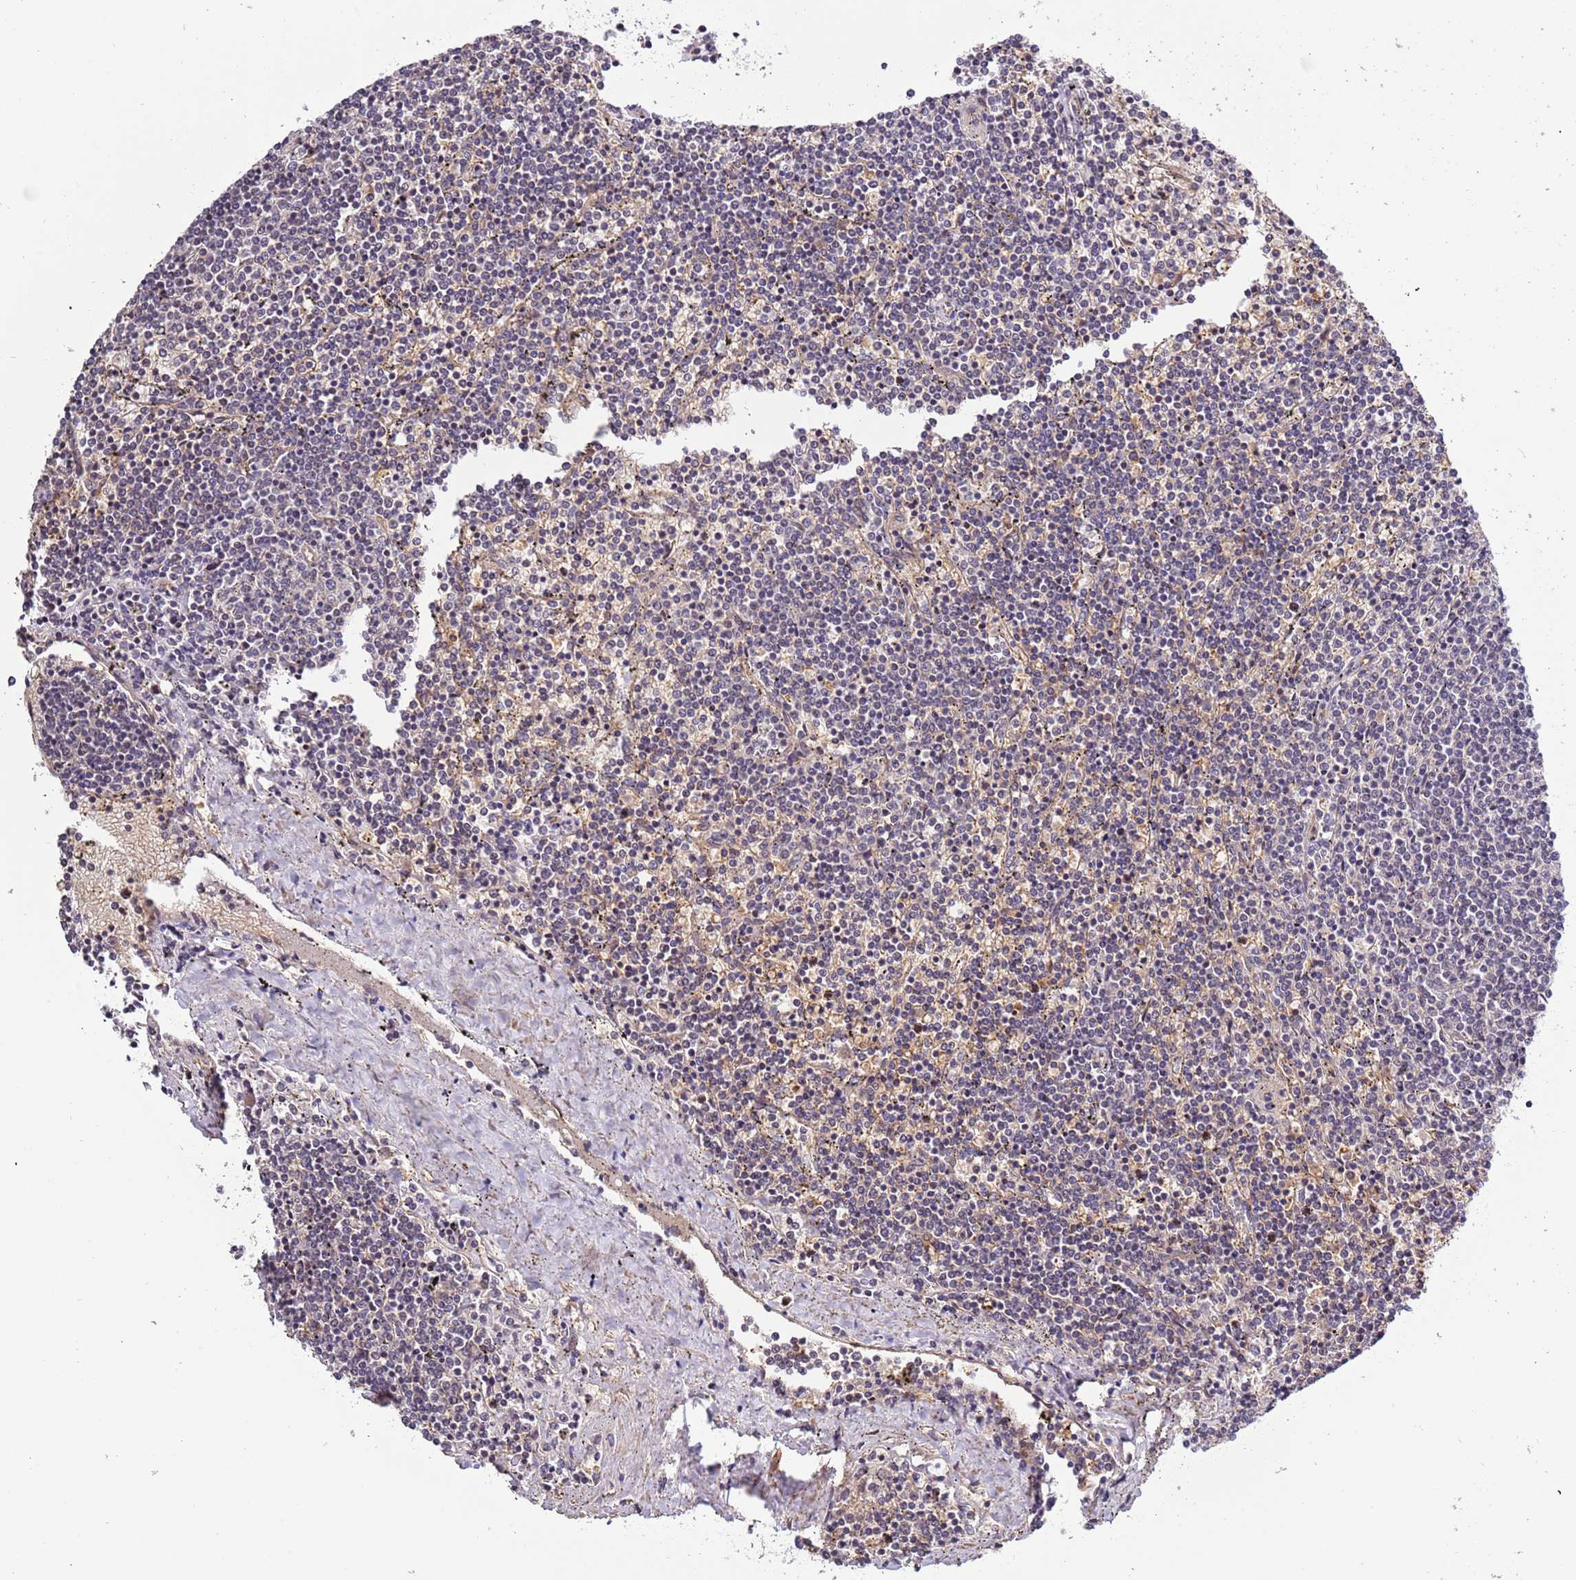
{"staining": {"intensity": "negative", "quantity": "none", "location": "none"}, "tissue": "lymphoma", "cell_type": "Tumor cells", "image_type": "cancer", "snomed": [{"axis": "morphology", "description": "Malignant lymphoma, non-Hodgkin's type, Low grade"}, {"axis": "topography", "description": "Spleen"}], "caption": "Lymphoma stained for a protein using immunohistochemistry demonstrates no positivity tumor cells.", "gene": "LAMB4", "patient": {"sex": "female", "age": 50}}